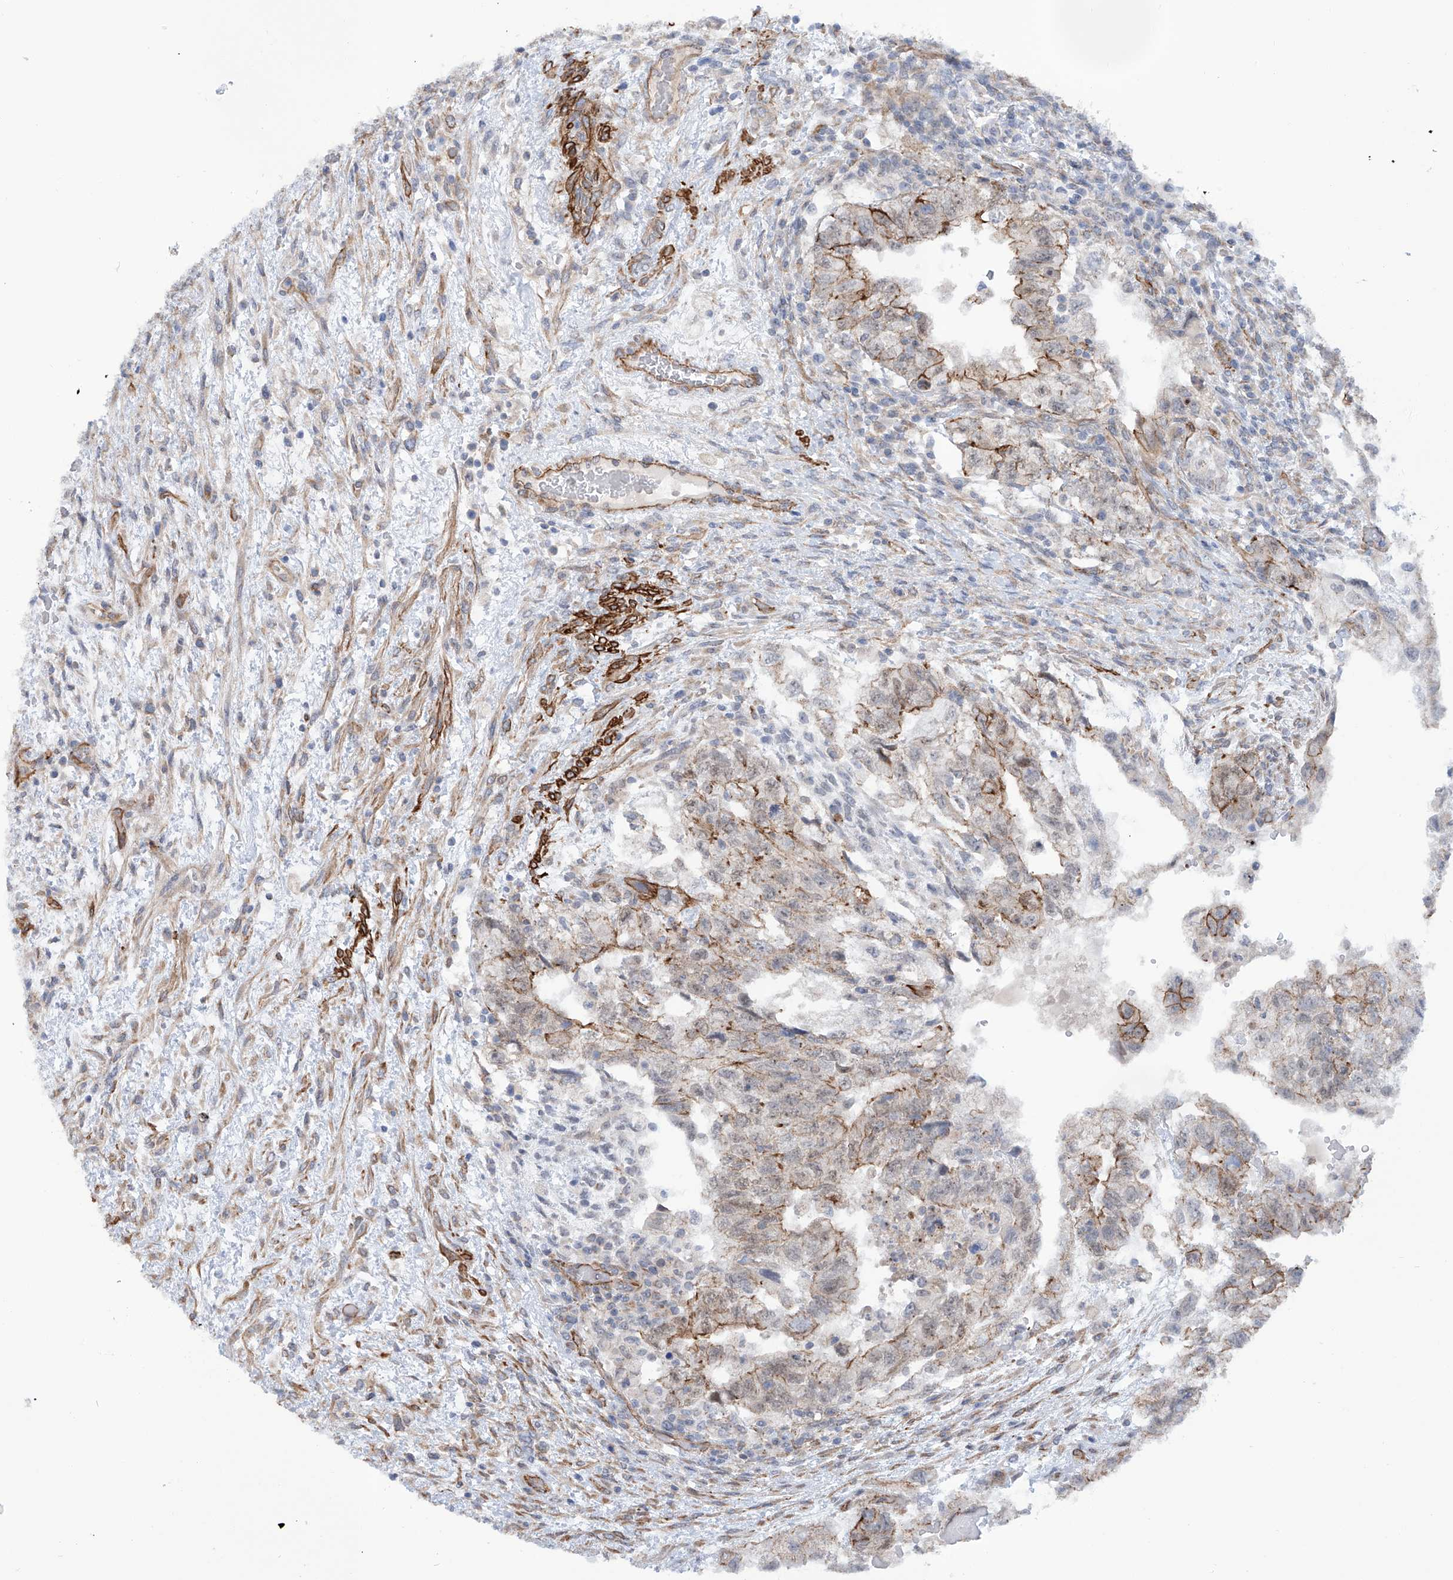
{"staining": {"intensity": "moderate", "quantity": "25%-75%", "location": "cytoplasmic/membranous"}, "tissue": "testis cancer", "cell_type": "Tumor cells", "image_type": "cancer", "snomed": [{"axis": "morphology", "description": "Carcinoma, Embryonal, NOS"}, {"axis": "topography", "description": "Testis"}], "caption": "There is medium levels of moderate cytoplasmic/membranous staining in tumor cells of testis embryonal carcinoma, as demonstrated by immunohistochemical staining (brown color).", "gene": "ZNF490", "patient": {"sex": "male", "age": 36}}